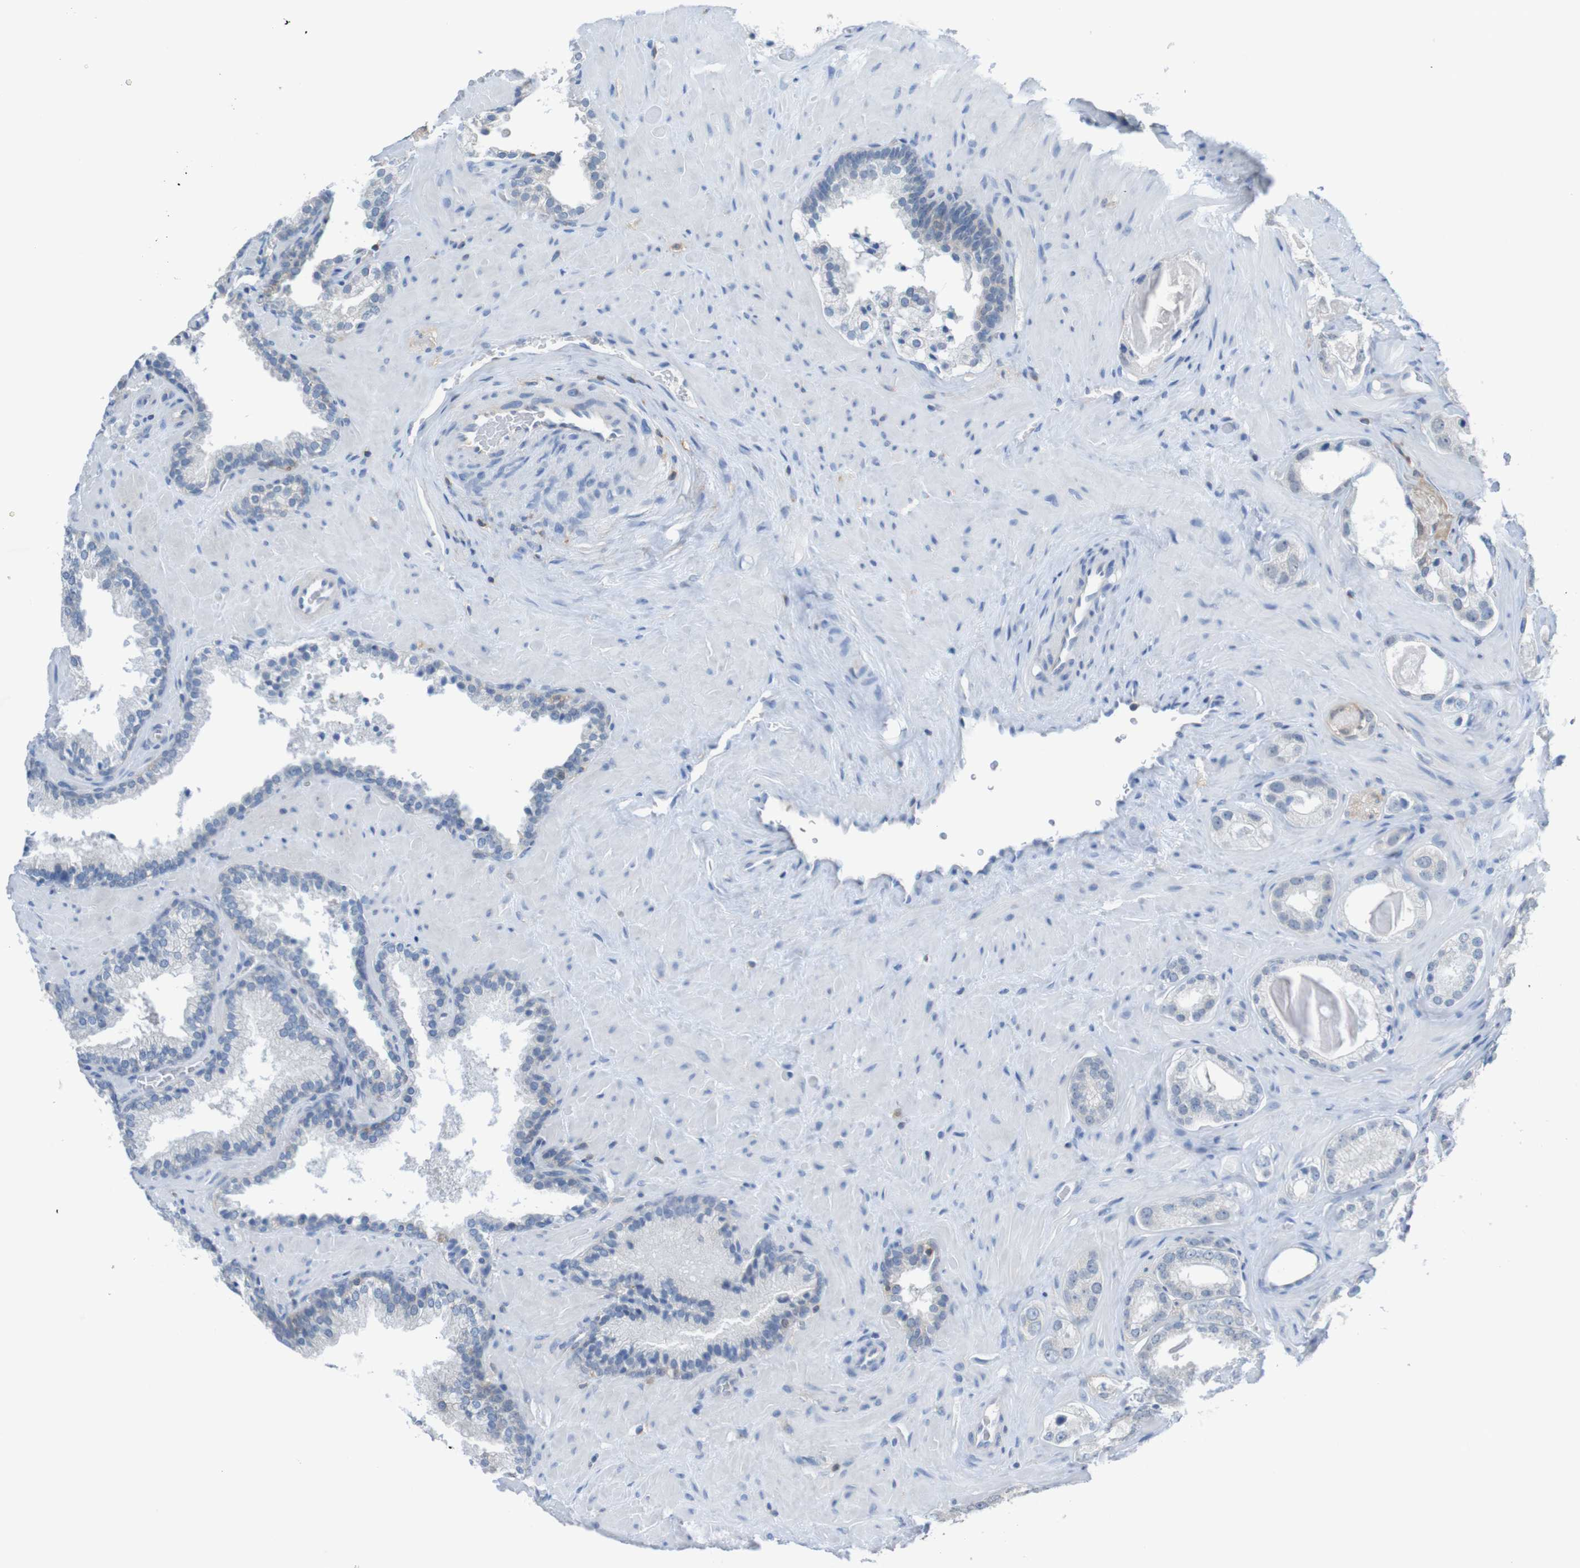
{"staining": {"intensity": "negative", "quantity": "none", "location": "none"}, "tissue": "prostate cancer", "cell_type": "Tumor cells", "image_type": "cancer", "snomed": [{"axis": "morphology", "description": "Adenocarcinoma, High grade"}, {"axis": "topography", "description": "Prostate"}], "caption": "This is an immunohistochemistry (IHC) photomicrograph of high-grade adenocarcinoma (prostate). There is no staining in tumor cells.", "gene": "MINAR1", "patient": {"sex": "male", "age": 64}}